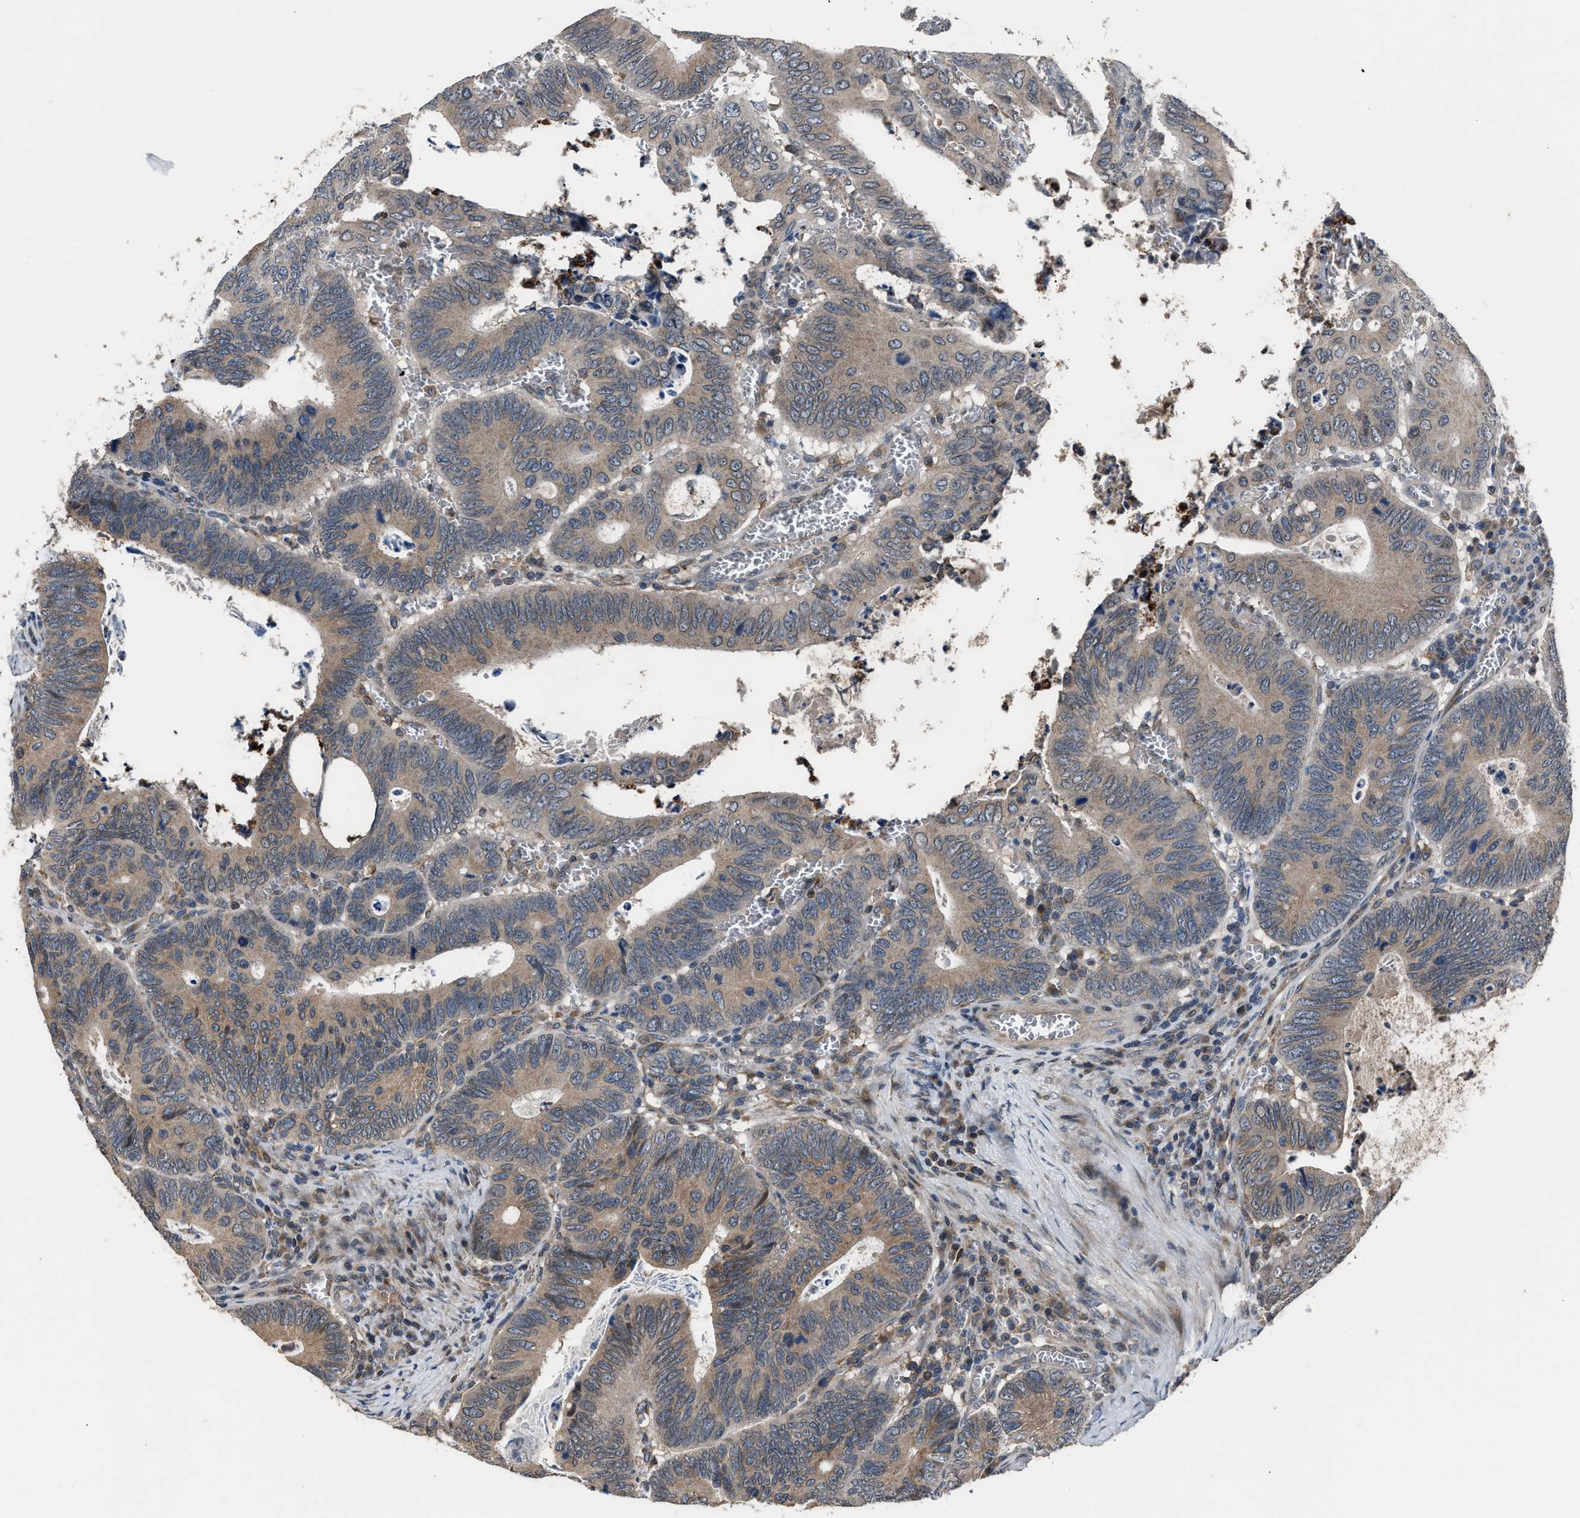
{"staining": {"intensity": "weak", "quantity": ">75%", "location": "cytoplasmic/membranous"}, "tissue": "colorectal cancer", "cell_type": "Tumor cells", "image_type": "cancer", "snomed": [{"axis": "morphology", "description": "Inflammation, NOS"}, {"axis": "morphology", "description": "Adenocarcinoma, NOS"}, {"axis": "topography", "description": "Colon"}], "caption": "Protein positivity by immunohistochemistry shows weak cytoplasmic/membranous expression in about >75% of tumor cells in colorectal adenocarcinoma.", "gene": "TNRC18", "patient": {"sex": "male", "age": 72}}